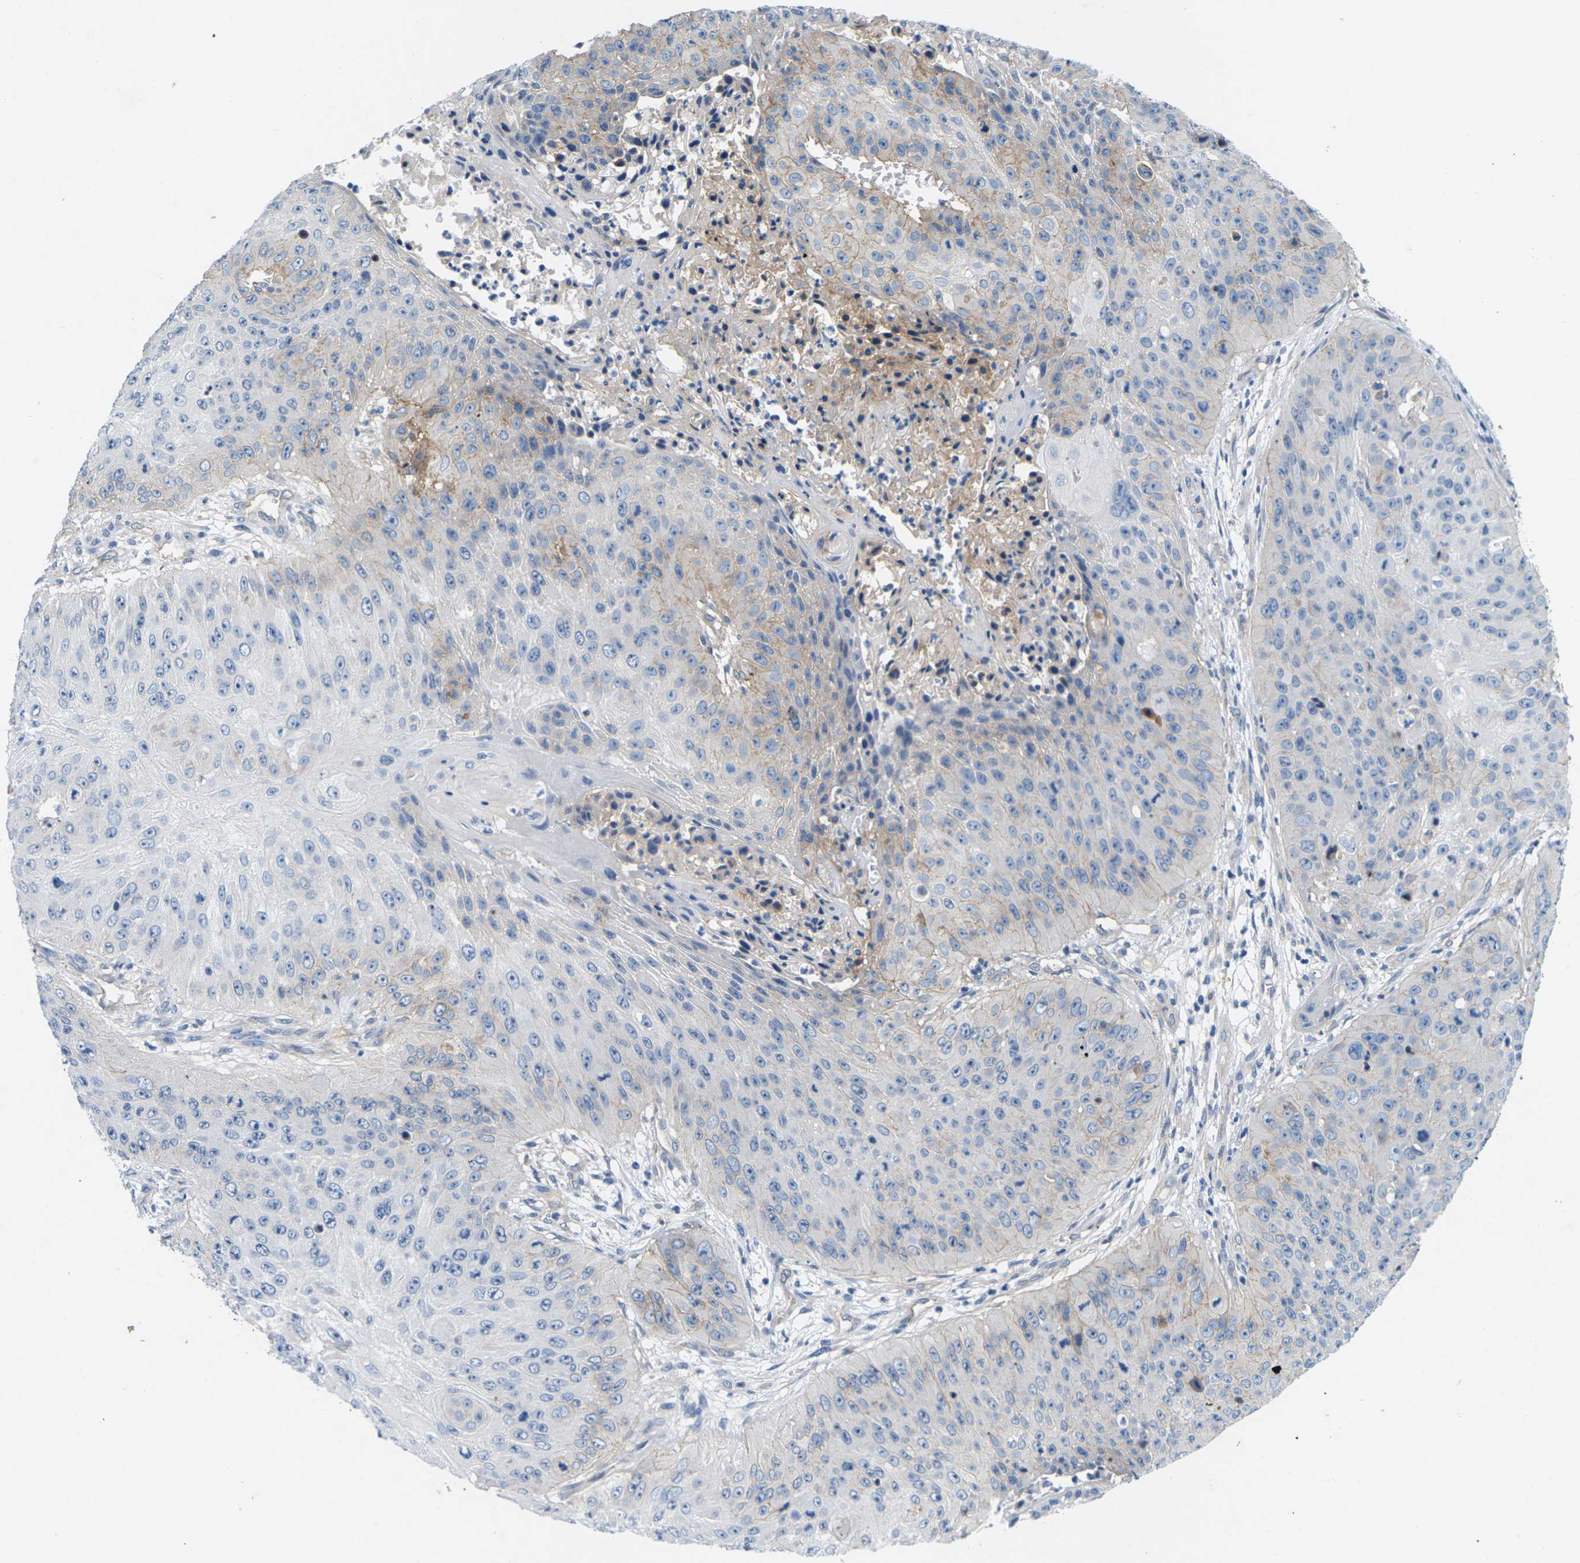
{"staining": {"intensity": "weak", "quantity": "<25%", "location": "cytoplasmic/membranous"}, "tissue": "skin cancer", "cell_type": "Tumor cells", "image_type": "cancer", "snomed": [{"axis": "morphology", "description": "Squamous cell carcinoma, NOS"}, {"axis": "topography", "description": "Skin"}], "caption": "A high-resolution micrograph shows immunohistochemistry (IHC) staining of squamous cell carcinoma (skin), which displays no significant expression in tumor cells.", "gene": "ITGA5", "patient": {"sex": "female", "age": 80}}